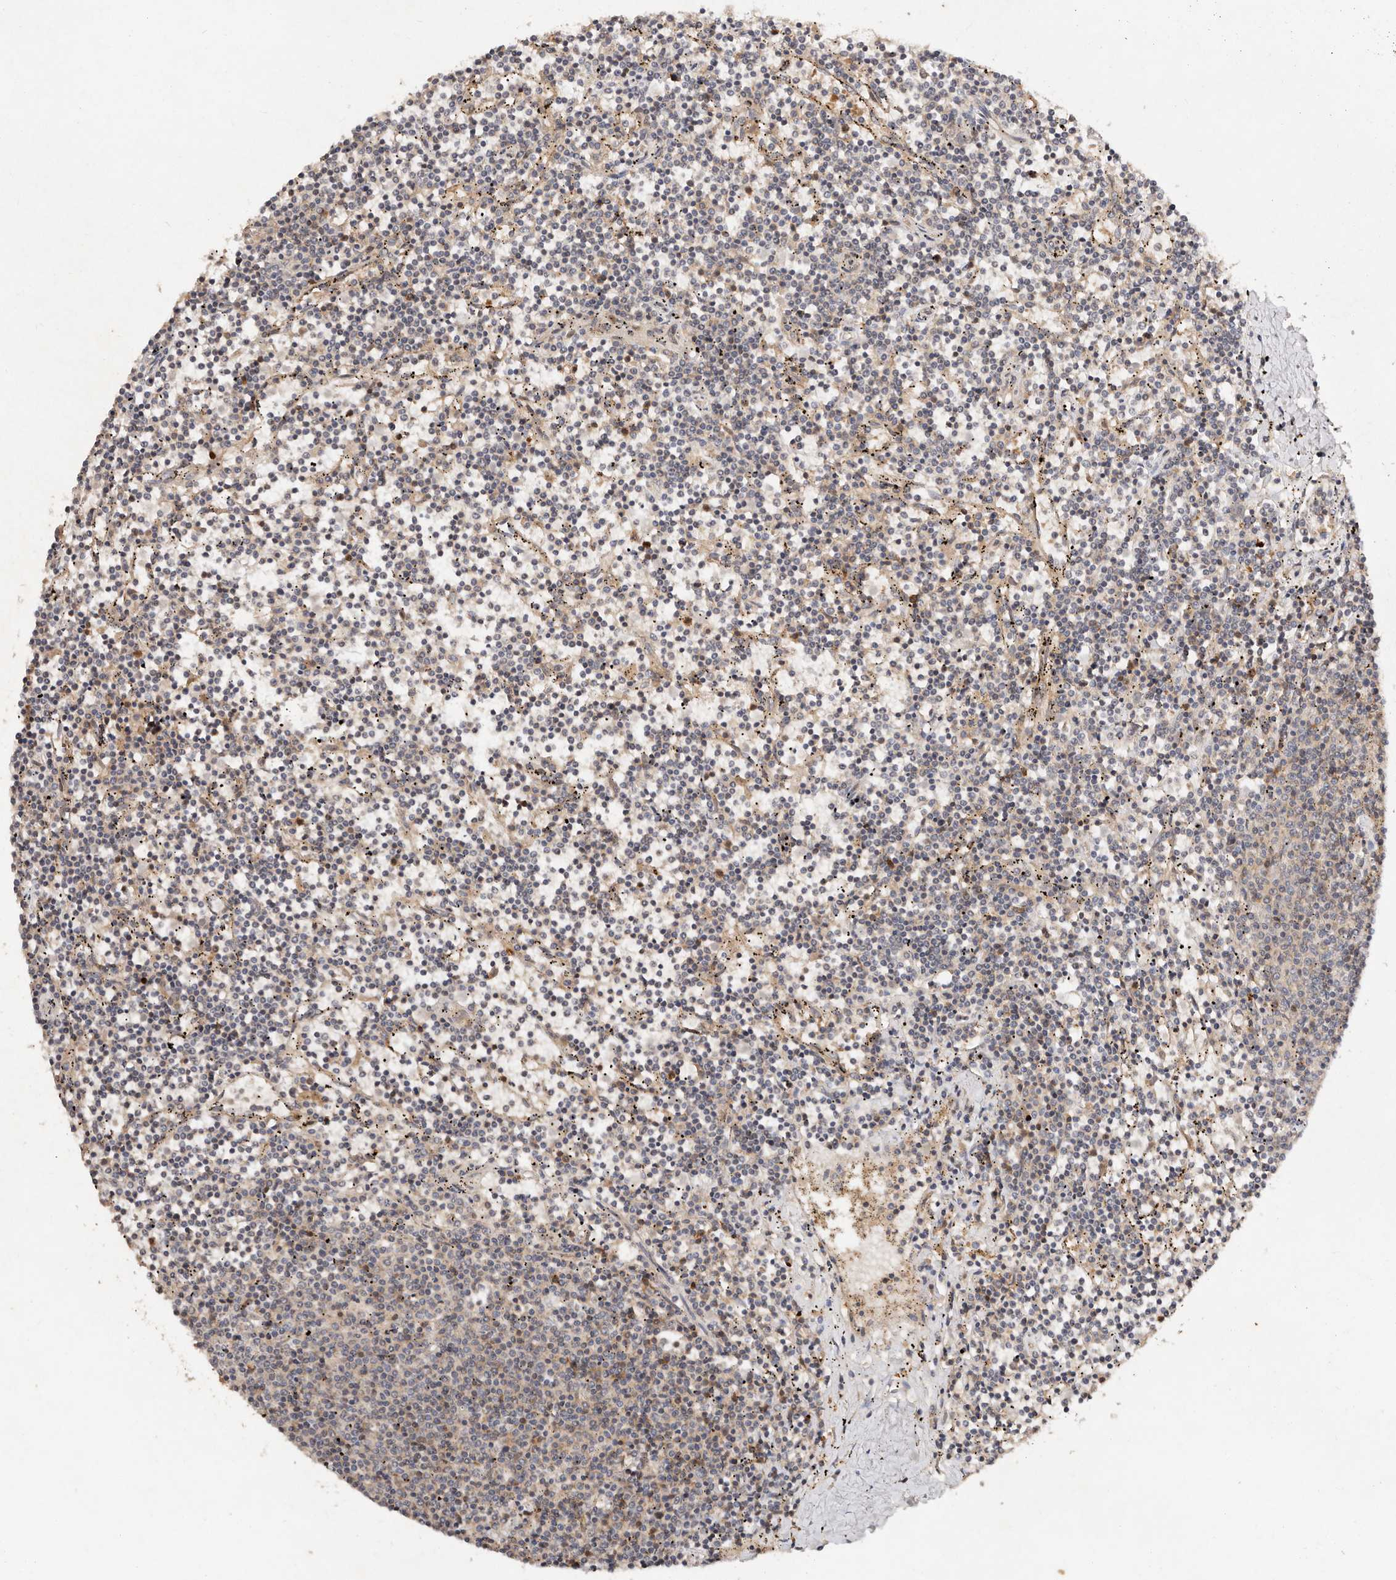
{"staining": {"intensity": "weak", "quantity": "<25%", "location": "cytoplasmic/membranous"}, "tissue": "lymphoma", "cell_type": "Tumor cells", "image_type": "cancer", "snomed": [{"axis": "morphology", "description": "Malignant lymphoma, non-Hodgkin's type, Low grade"}, {"axis": "topography", "description": "Spleen"}], "caption": "Lymphoma was stained to show a protein in brown. There is no significant positivity in tumor cells. Brightfield microscopy of IHC stained with DAB (brown) and hematoxylin (blue), captured at high magnification.", "gene": "DENND11", "patient": {"sex": "female", "age": 50}}